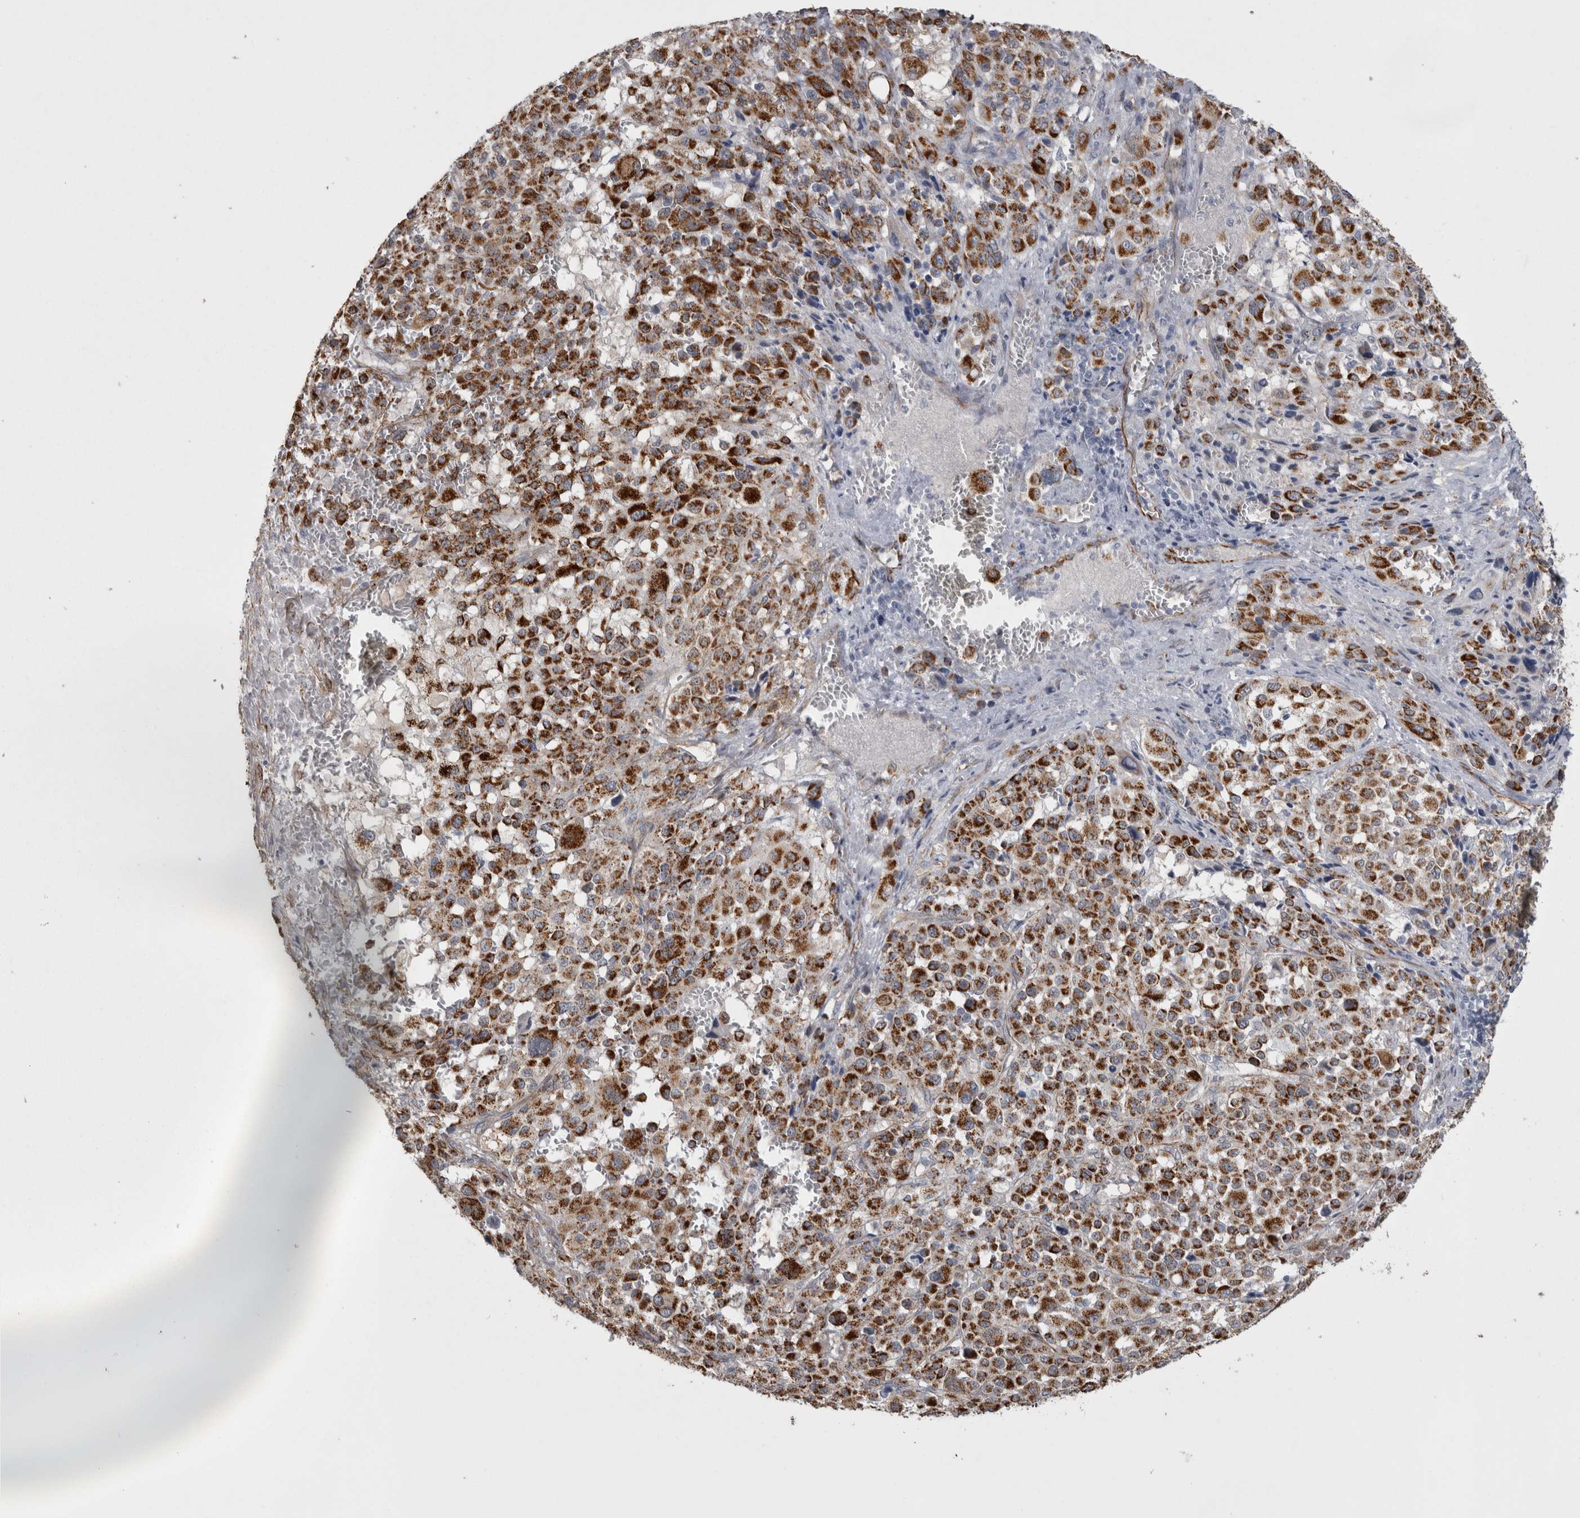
{"staining": {"intensity": "strong", "quantity": ">75%", "location": "cytoplasmic/membranous"}, "tissue": "melanoma", "cell_type": "Tumor cells", "image_type": "cancer", "snomed": [{"axis": "morphology", "description": "Malignant melanoma, Metastatic site"}, {"axis": "topography", "description": "Skin"}], "caption": "Immunohistochemical staining of melanoma demonstrates high levels of strong cytoplasmic/membranous protein positivity in about >75% of tumor cells.", "gene": "ACOT7", "patient": {"sex": "female", "age": 74}}